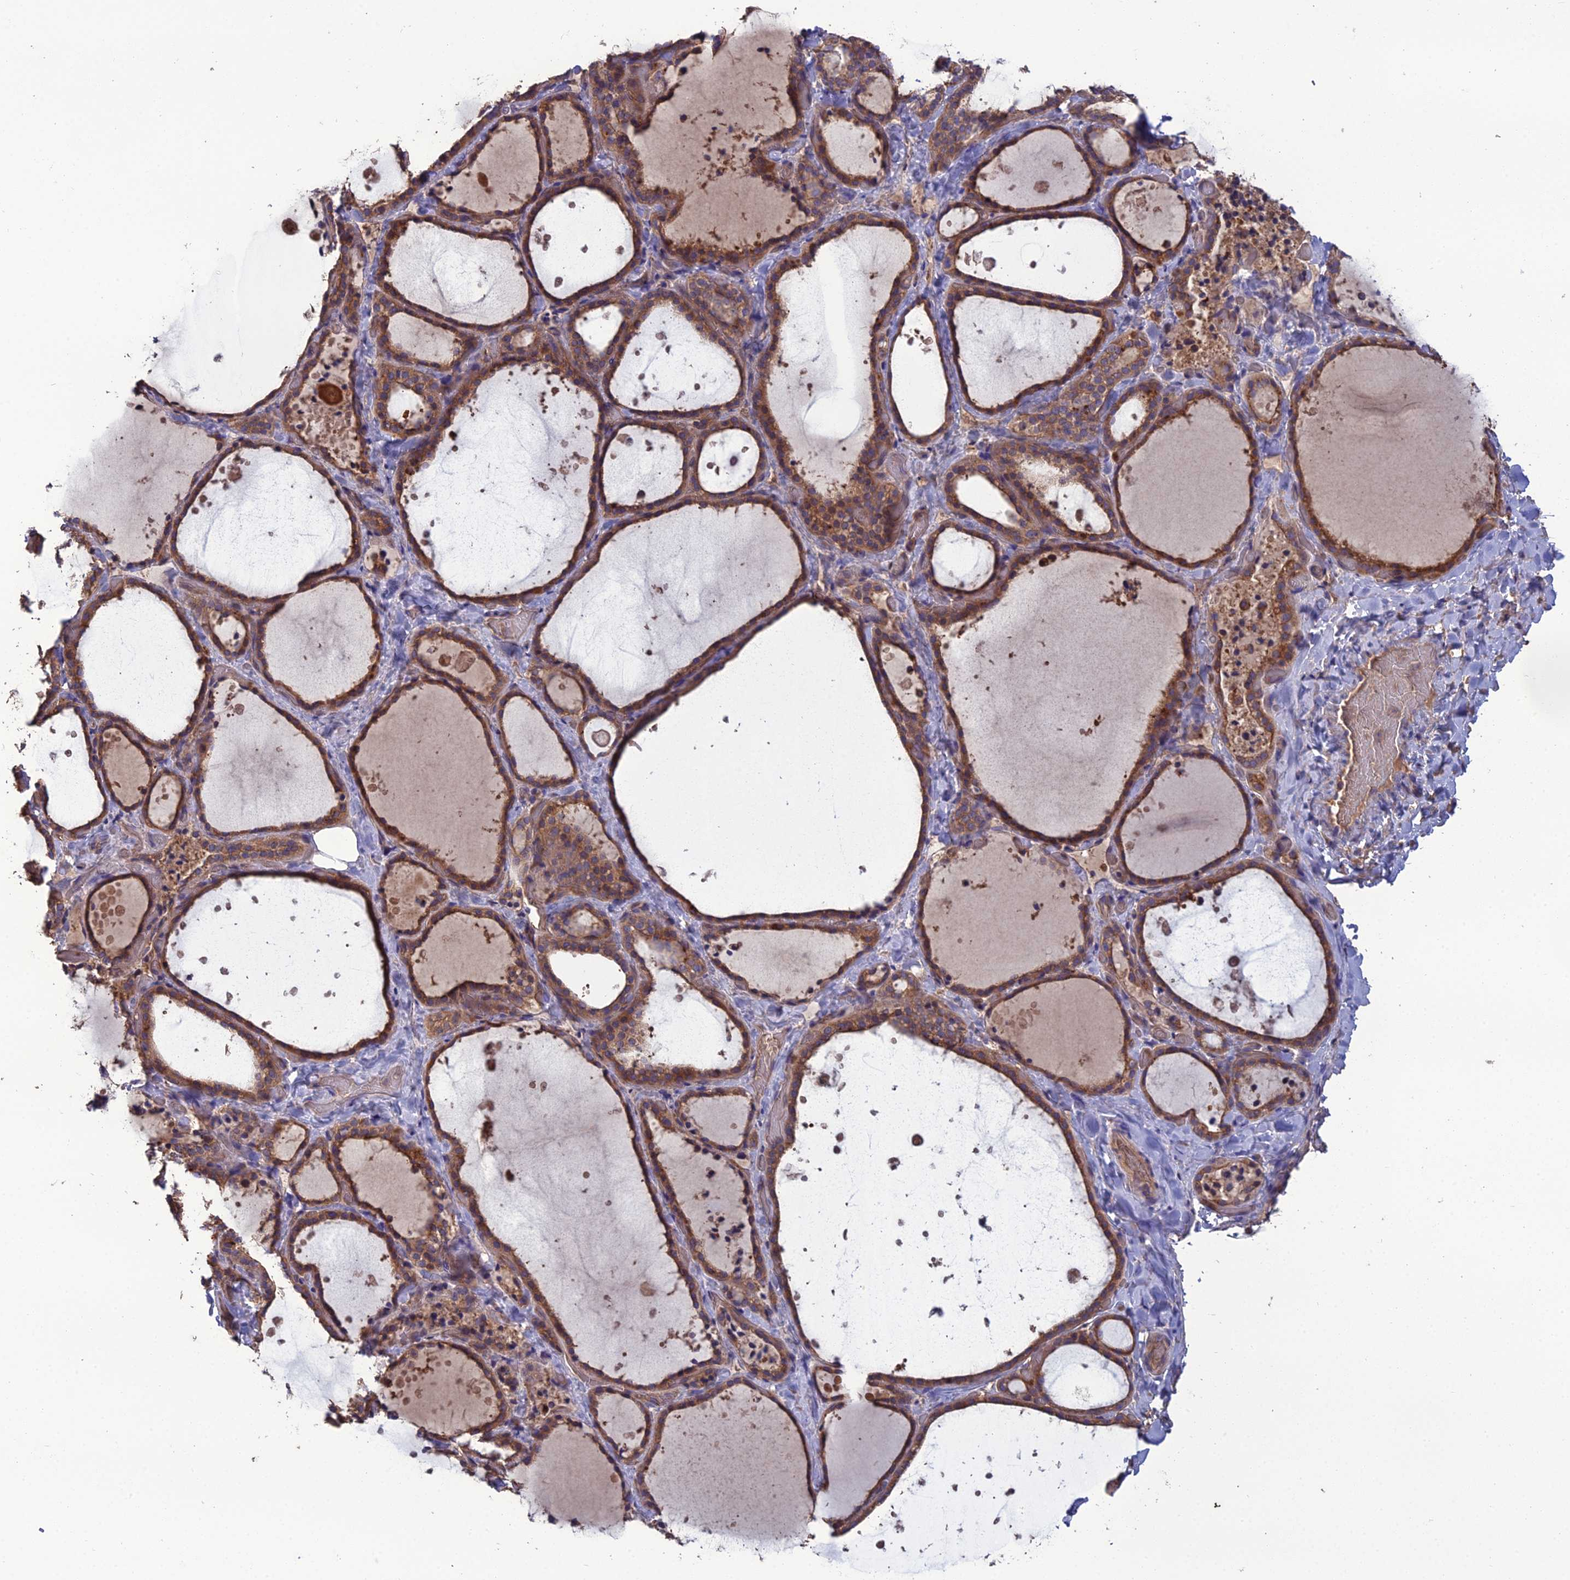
{"staining": {"intensity": "moderate", "quantity": ">75%", "location": "cytoplasmic/membranous"}, "tissue": "thyroid gland", "cell_type": "Glandular cells", "image_type": "normal", "snomed": [{"axis": "morphology", "description": "Normal tissue, NOS"}, {"axis": "topography", "description": "Thyroid gland"}], "caption": "Immunohistochemistry (IHC) (DAB) staining of benign thyroid gland reveals moderate cytoplasmic/membranous protein positivity in approximately >75% of glandular cells. Using DAB (brown) and hematoxylin (blue) stains, captured at high magnification using brightfield microscopy.", "gene": "GALR2", "patient": {"sex": "female", "age": 44}}